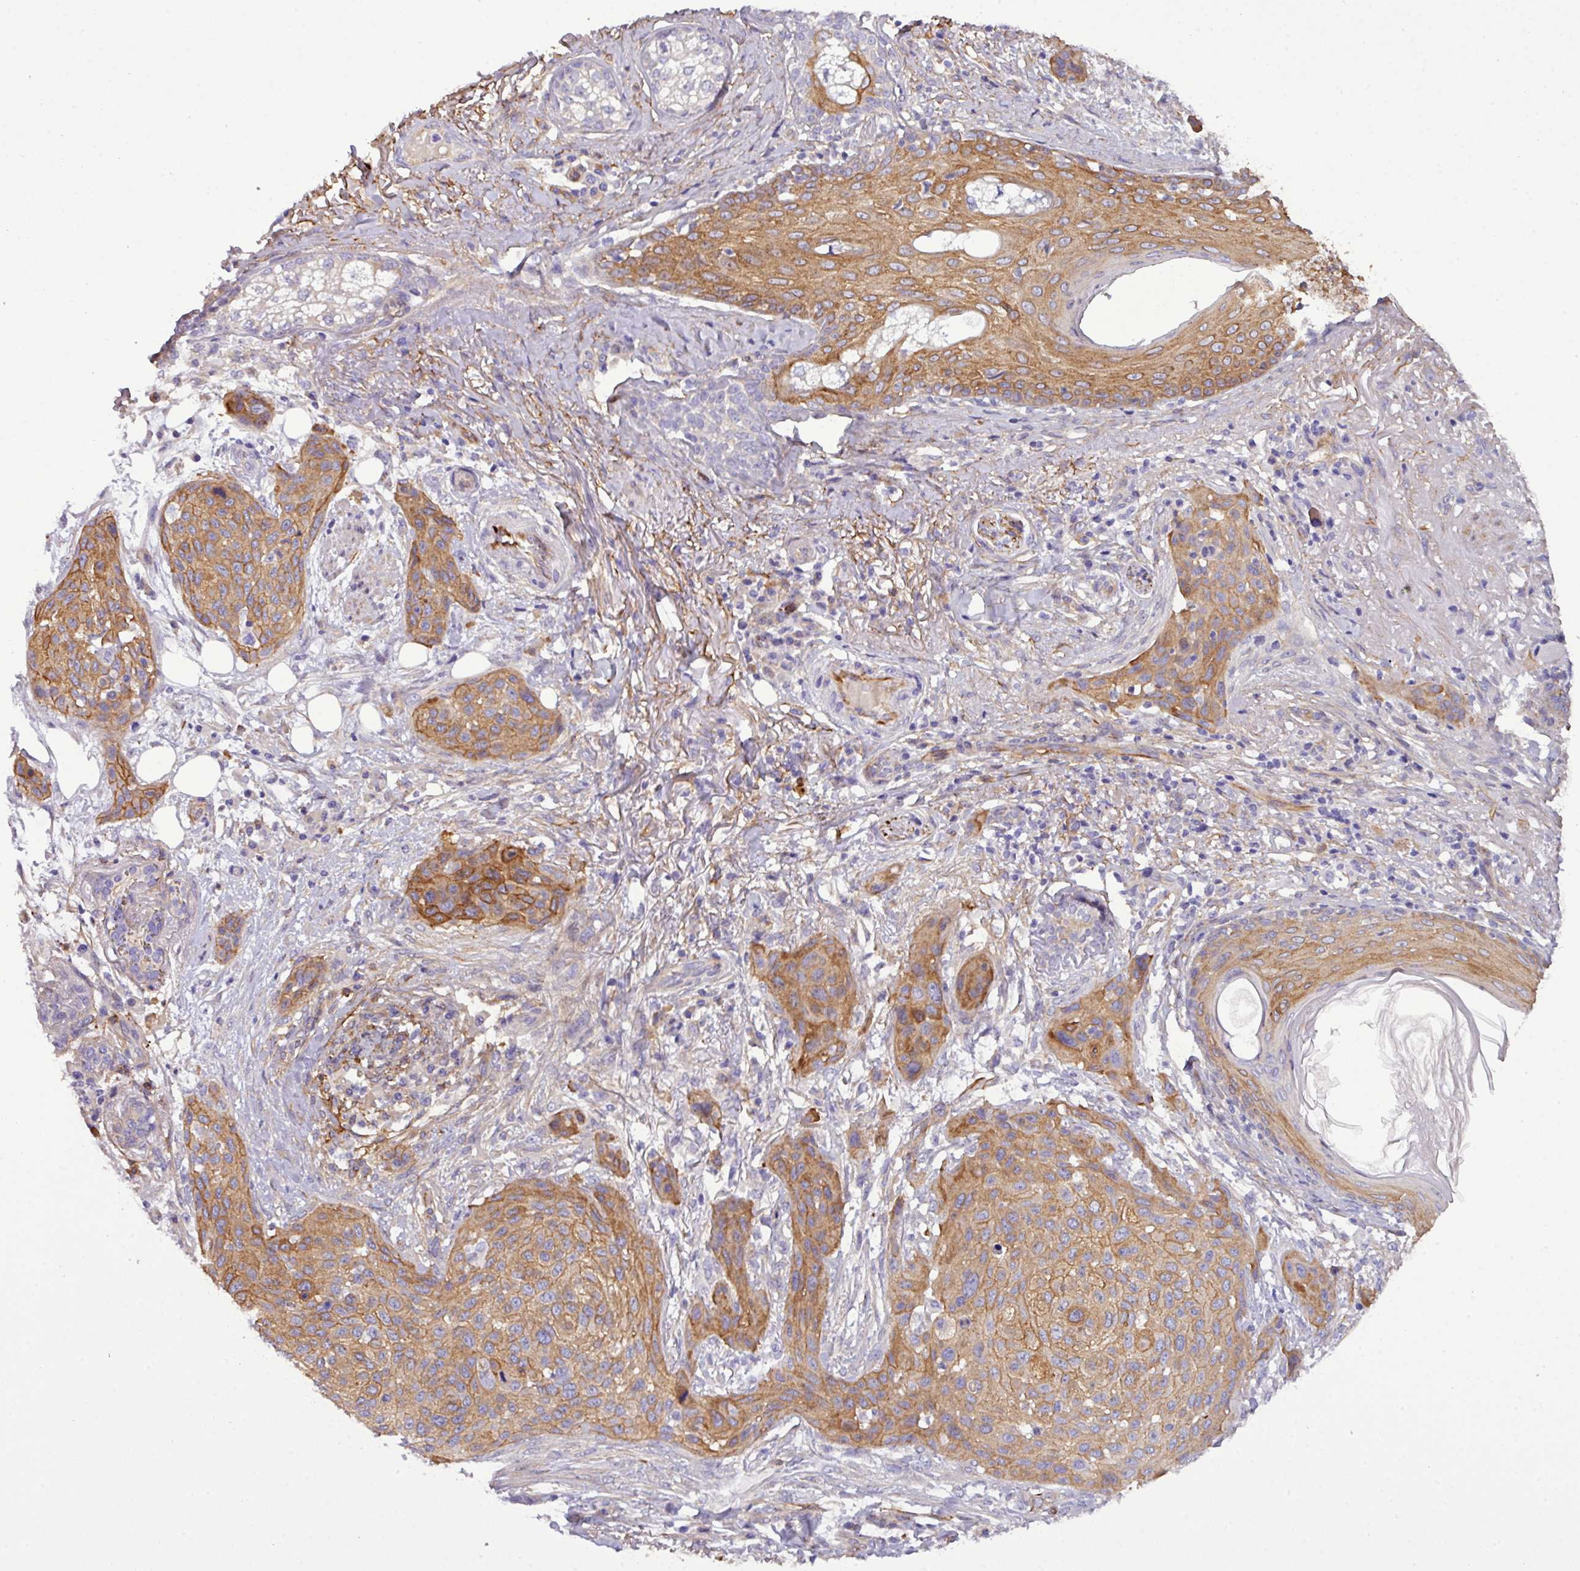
{"staining": {"intensity": "moderate", "quantity": ">75%", "location": "cytoplasmic/membranous"}, "tissue": "skin cancer", "cell_type": "Tumor cells", "image_type": "cancer", "snomed": [{"axis": "morphology", "description": "Squamous cell carcinoma, NOS"}, {"axis": "topography", "description": "Skin"}], "caption": "IHC (DAB) staining of human skin cancer displays moderate cytoplasmic/membranous protein positivity in about >75% of tumor cells.", "gene": "PARD6A", "patient": {"sex": "female", "age": 87}}